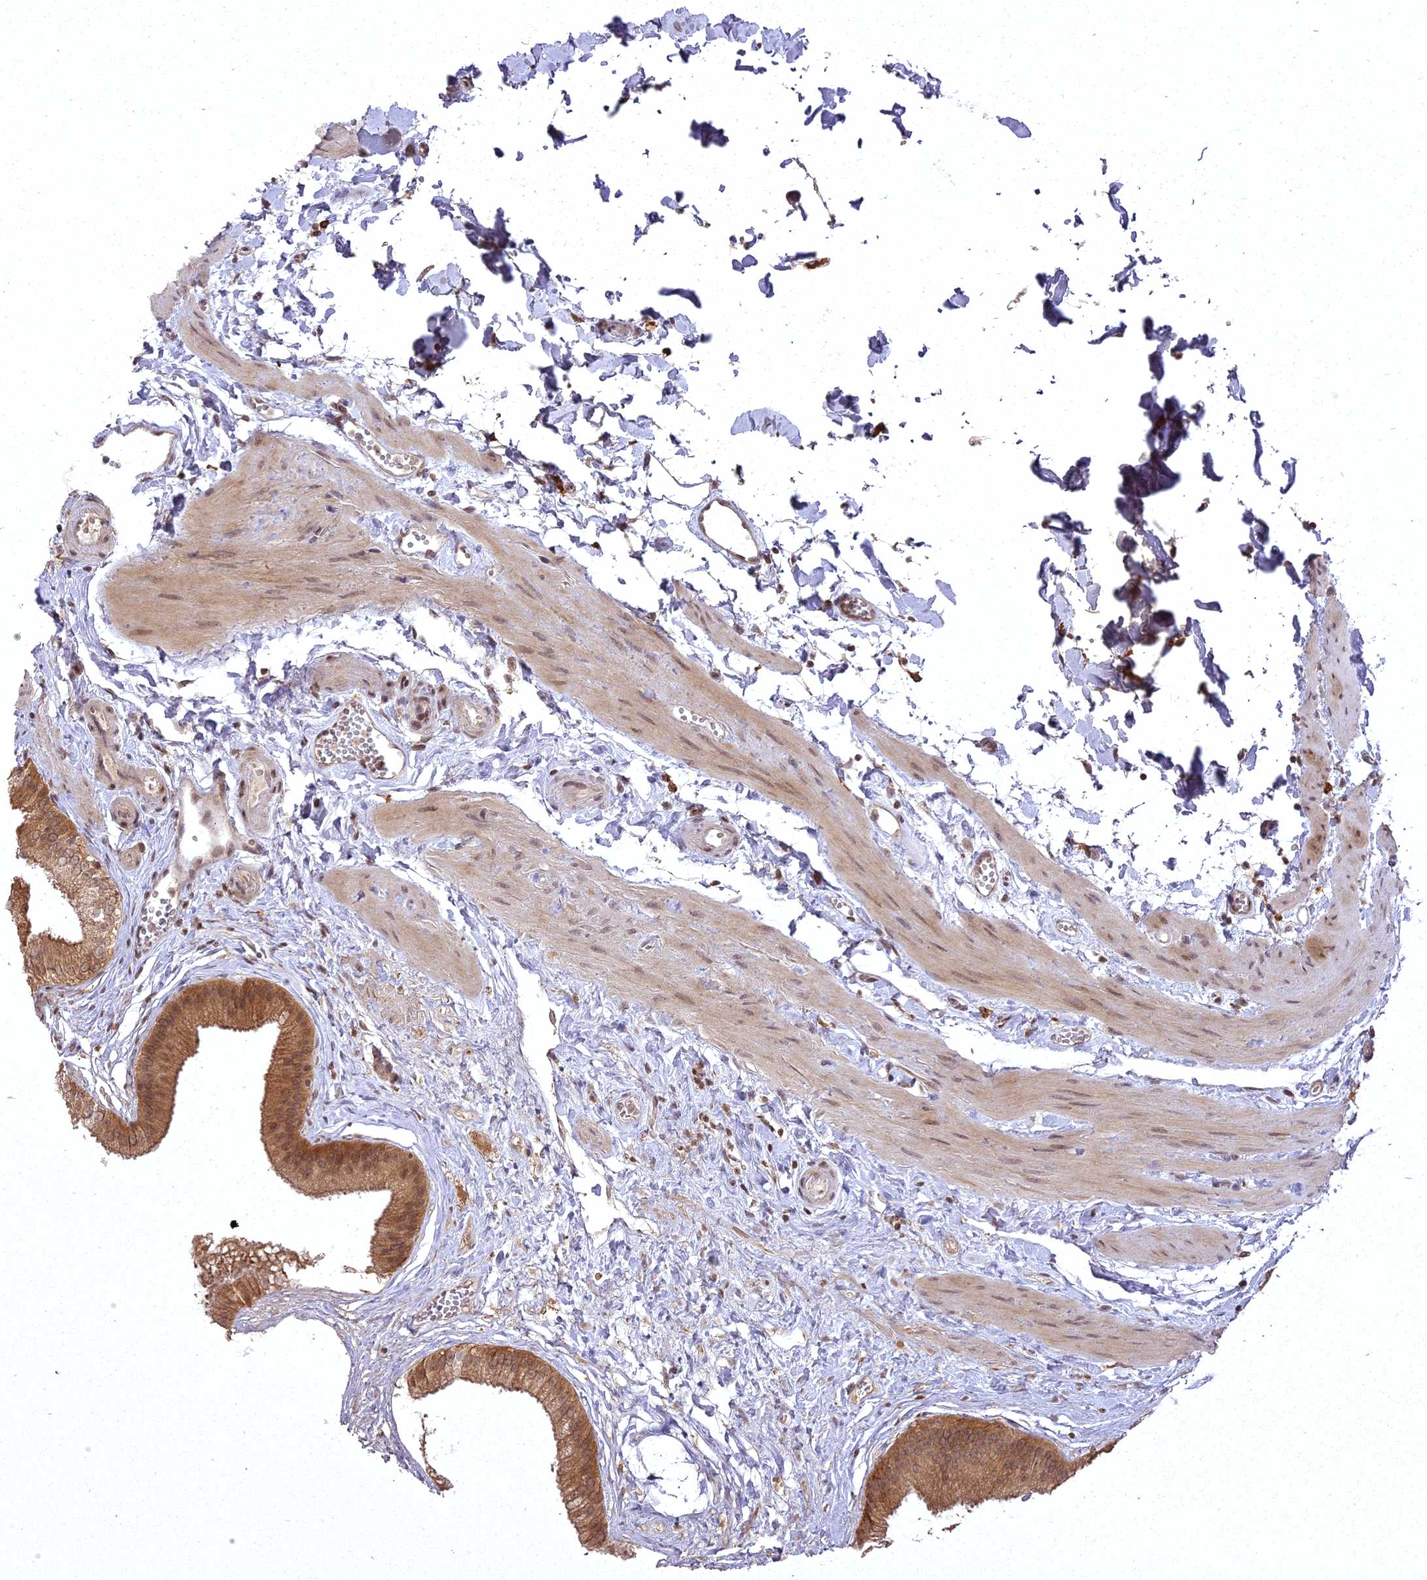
{"staining": {"intensity": "moderate", "quantity": ">75%", "location": "cytoplasmic/membranous"}, "tissue": "gallbladder", "cell_type": "Glandular cells", "image_type": "normal", "snomed": [{"axis": "morphology", "description": "Normal tissue, NOS"}, {"axis": "topography", "description": "Gallbladder"}], "caption": "Gallbladder stained for a protein (brown) shows moderate cytoplasmic/membranous positive staining in approximately >75% of glandular cells.", "gene": "ING5", "patient": {"sex": "female", "age": 54}}